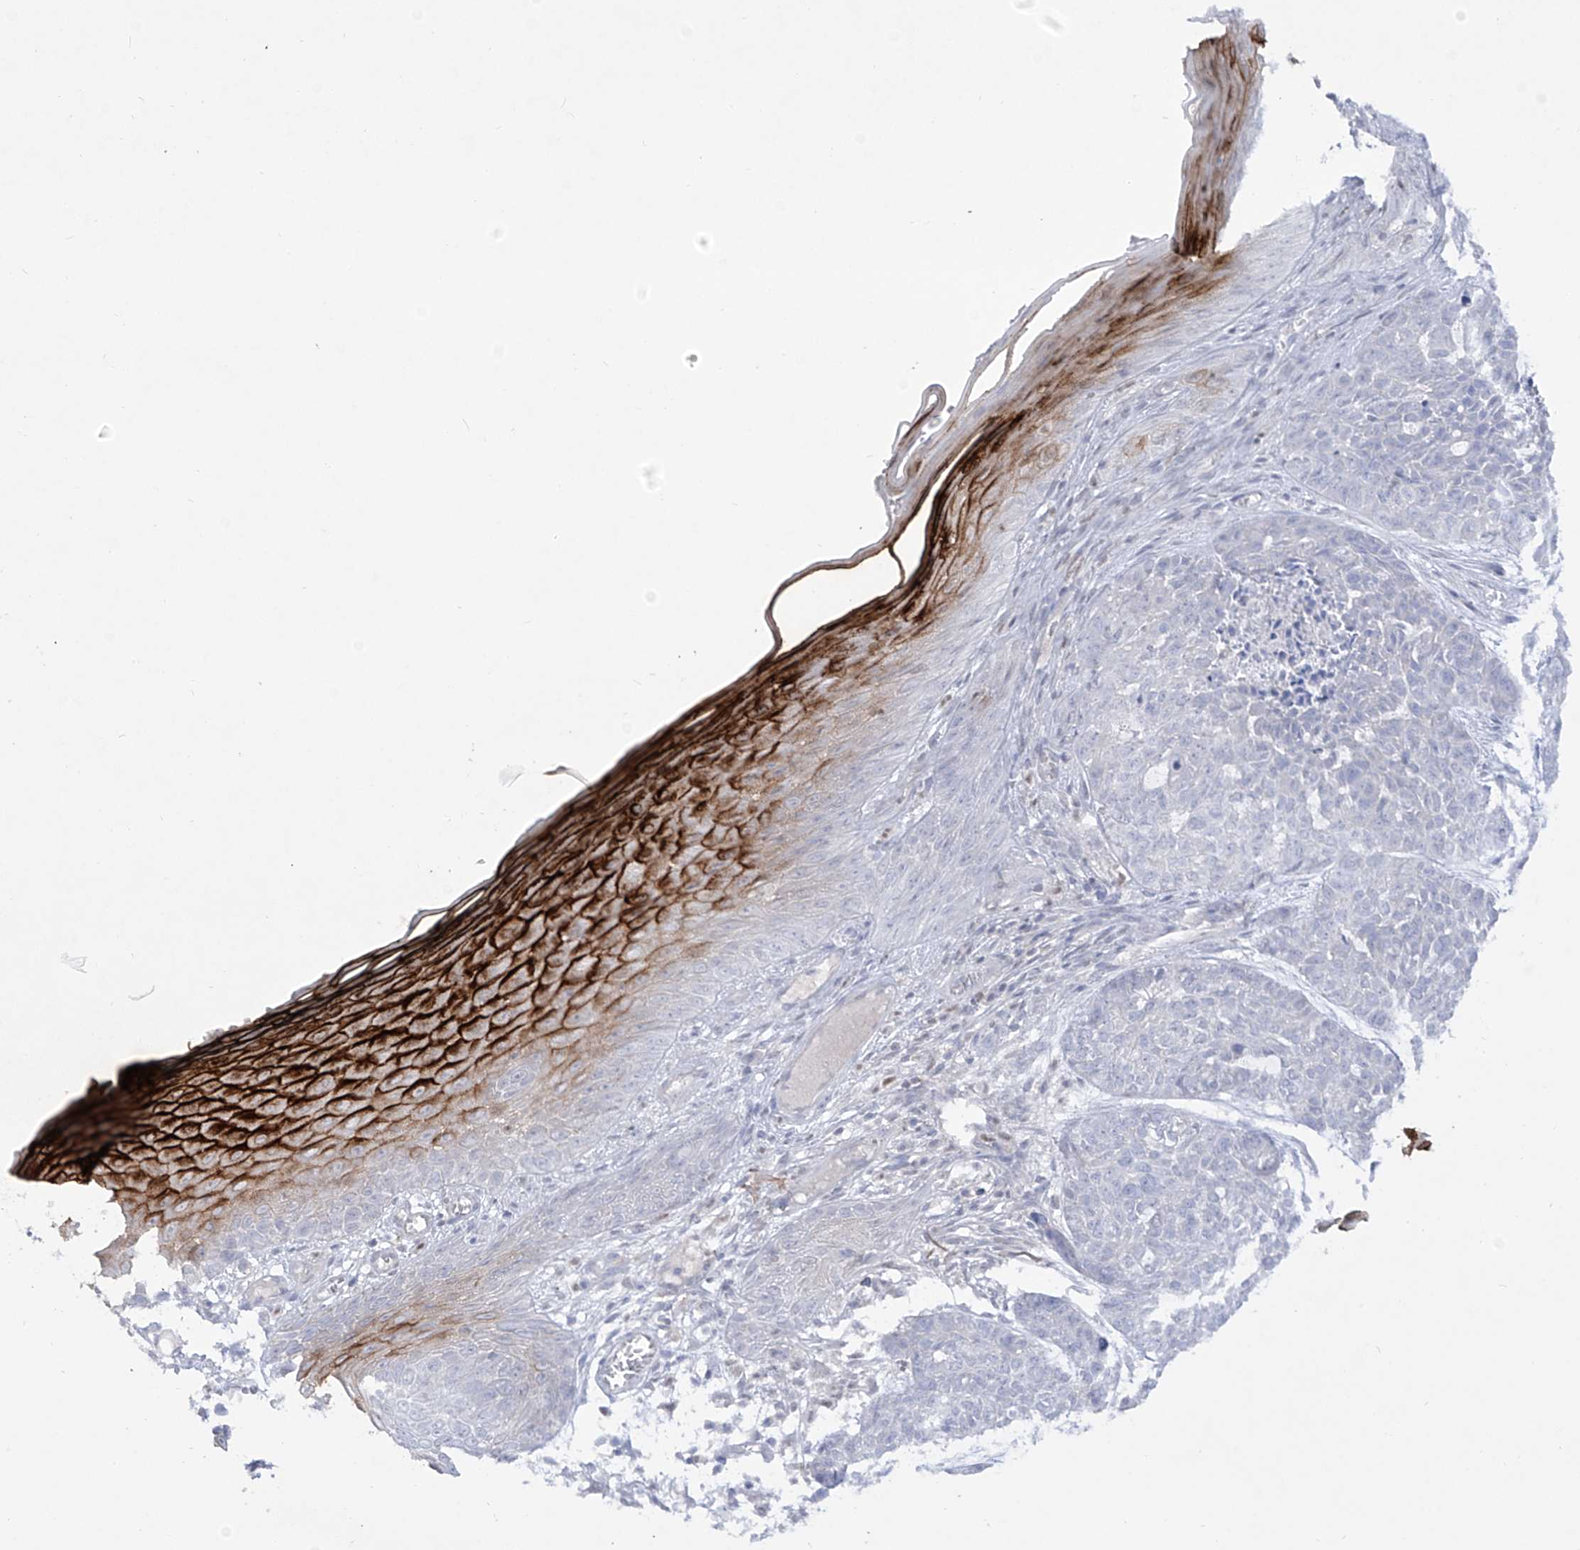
{"staining": {"intensity": "negative", "quantity": "none", "location": "none"}, "tissue": "skin cancer", "cell_type": "Tumor cells", "image_type": "cancer", "snomed": [{"axis": "morphology", "description": "Basal cell carcinoma"}, {"axis": "topography", "description": "Skin"}], "caption": "Histopathology image shows no significant protein expression in tumor cells of skin basal cell carcinoma.", "gene": "DMKN", "patient": {"sex": "female", "age": 64}}